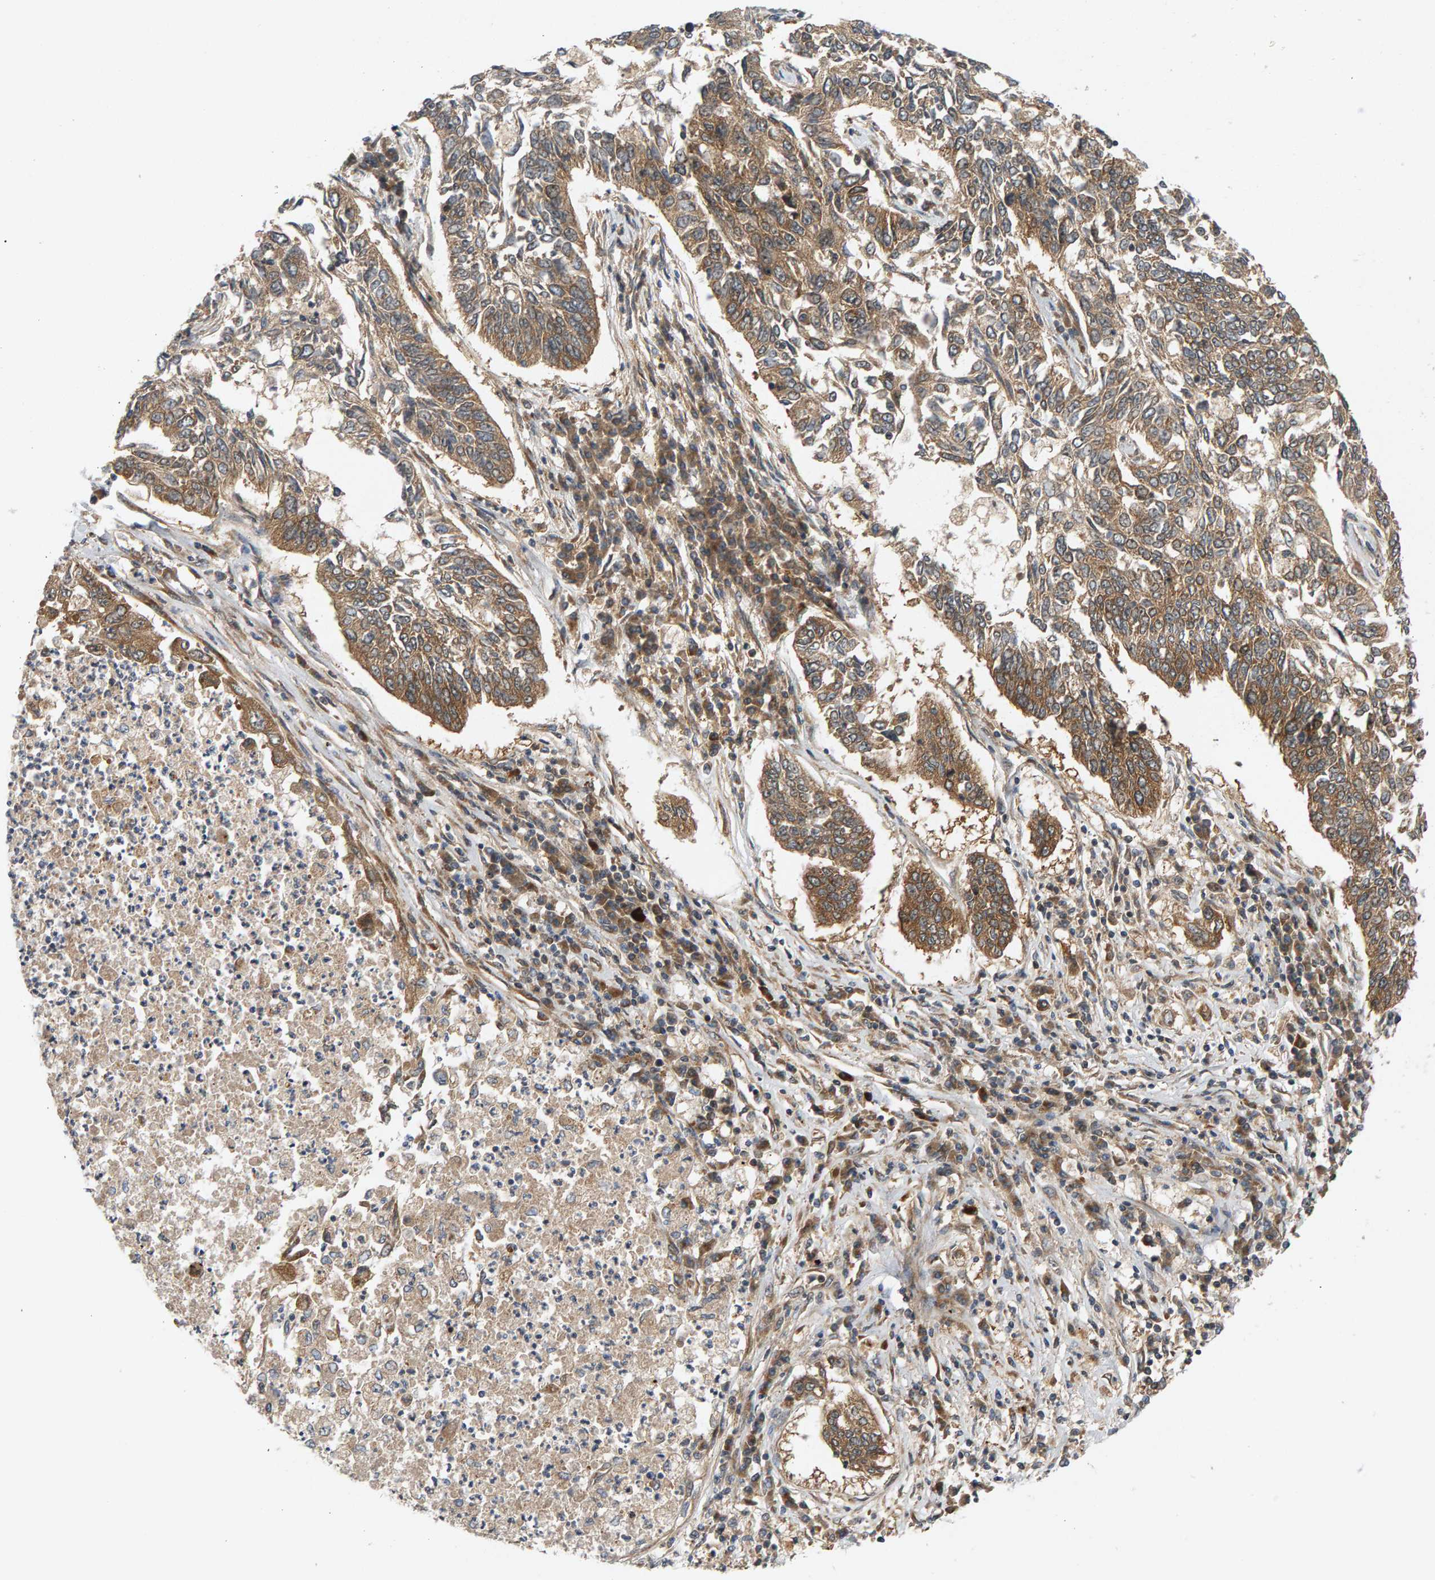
{"staining": {"intensity": "moderate", "quantity": ">75%", "location": "cytoplasmic/membranous"}, "tissue": "lung cancer", "cell_type": "Tumor cells", "image_type": "cancer", "snomed": [{"axis": "morphology", "description": "Normal tissue, NOS"}, {"axis": "morphology", "description": "Squamous cell carcinoma, NOS"}, {"axis": "topography", "description": "Cartilage tissue"}, {"axis": "topography", "description": "Bronchus"}, {"axis": "topography", "description": "Lung"}], "caption": "Immunohistochemistry micrograph of neoplastic tissue: human lung cancer stained using immunohistochemistry (IHC) exhibits medium levels of moderate protein expression localized specifically in the cytoplasmic/membranous of tumor cells, appearing as a cytoplasmic/membranous brown color.", "gene": "BAHCC1", "patient": {"sex": "female", "age": 49}}